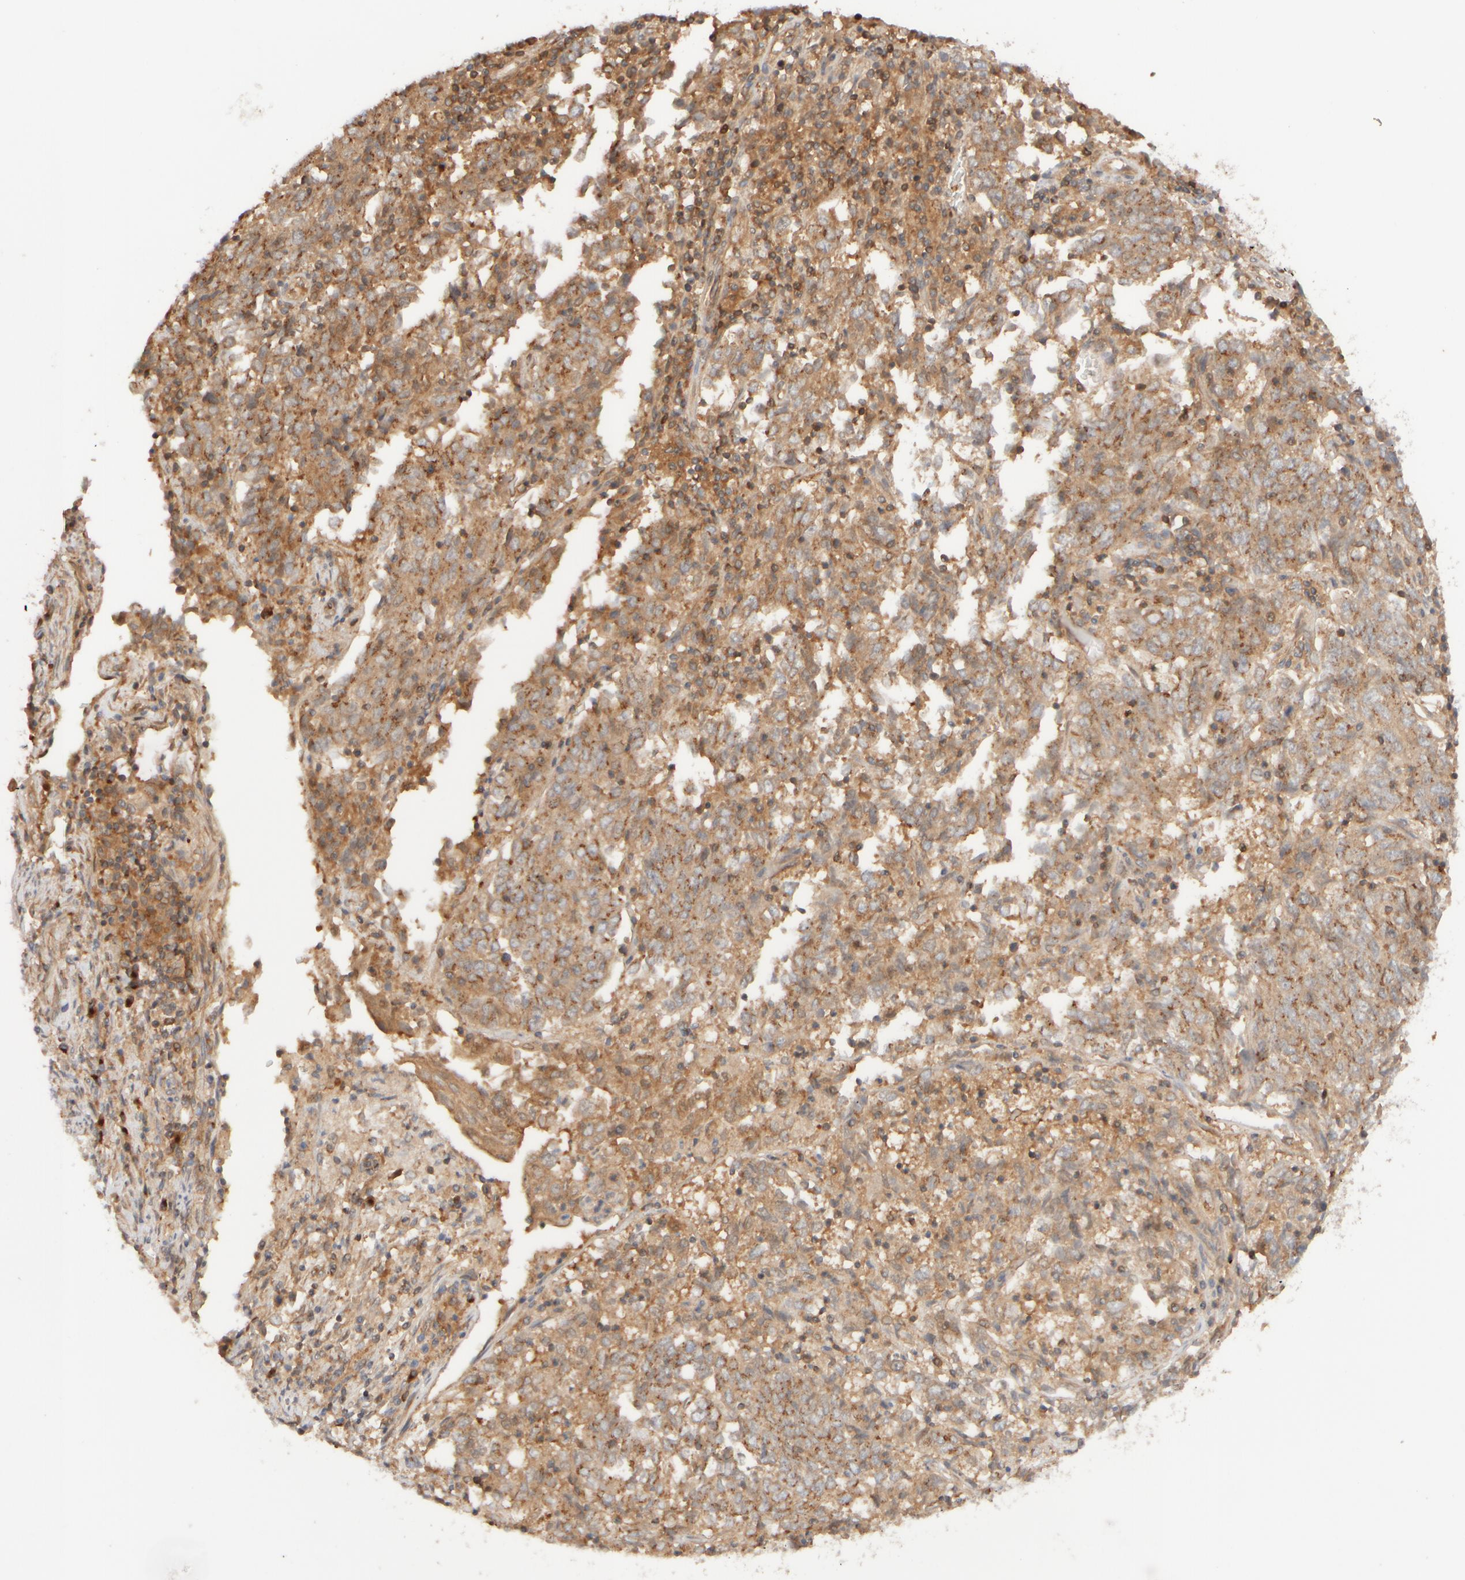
{"staining": {"intensity": "moderate", "quantity": ">75%", "location": "cytoplasmic/membranous"}, "tissue": "endometrial cancer", "cell_type": "Tumor cells", "image_type": "cancer", "snomed": [{"axis": "morphology", "description": "Adenocarcinoma, NOS"}, {"axis": "topography", "description": "Endometrium"}], "caption": "Immunohistochemistry (IHC) (DAB) staining of endometrial cancer (adenocarcinoma) displays moderate cytoplasmic/membranous protein positivity in about >75% of tumor cells.", "gene": "RABEP1", "patient": {"sex": "female", "age": 80}}